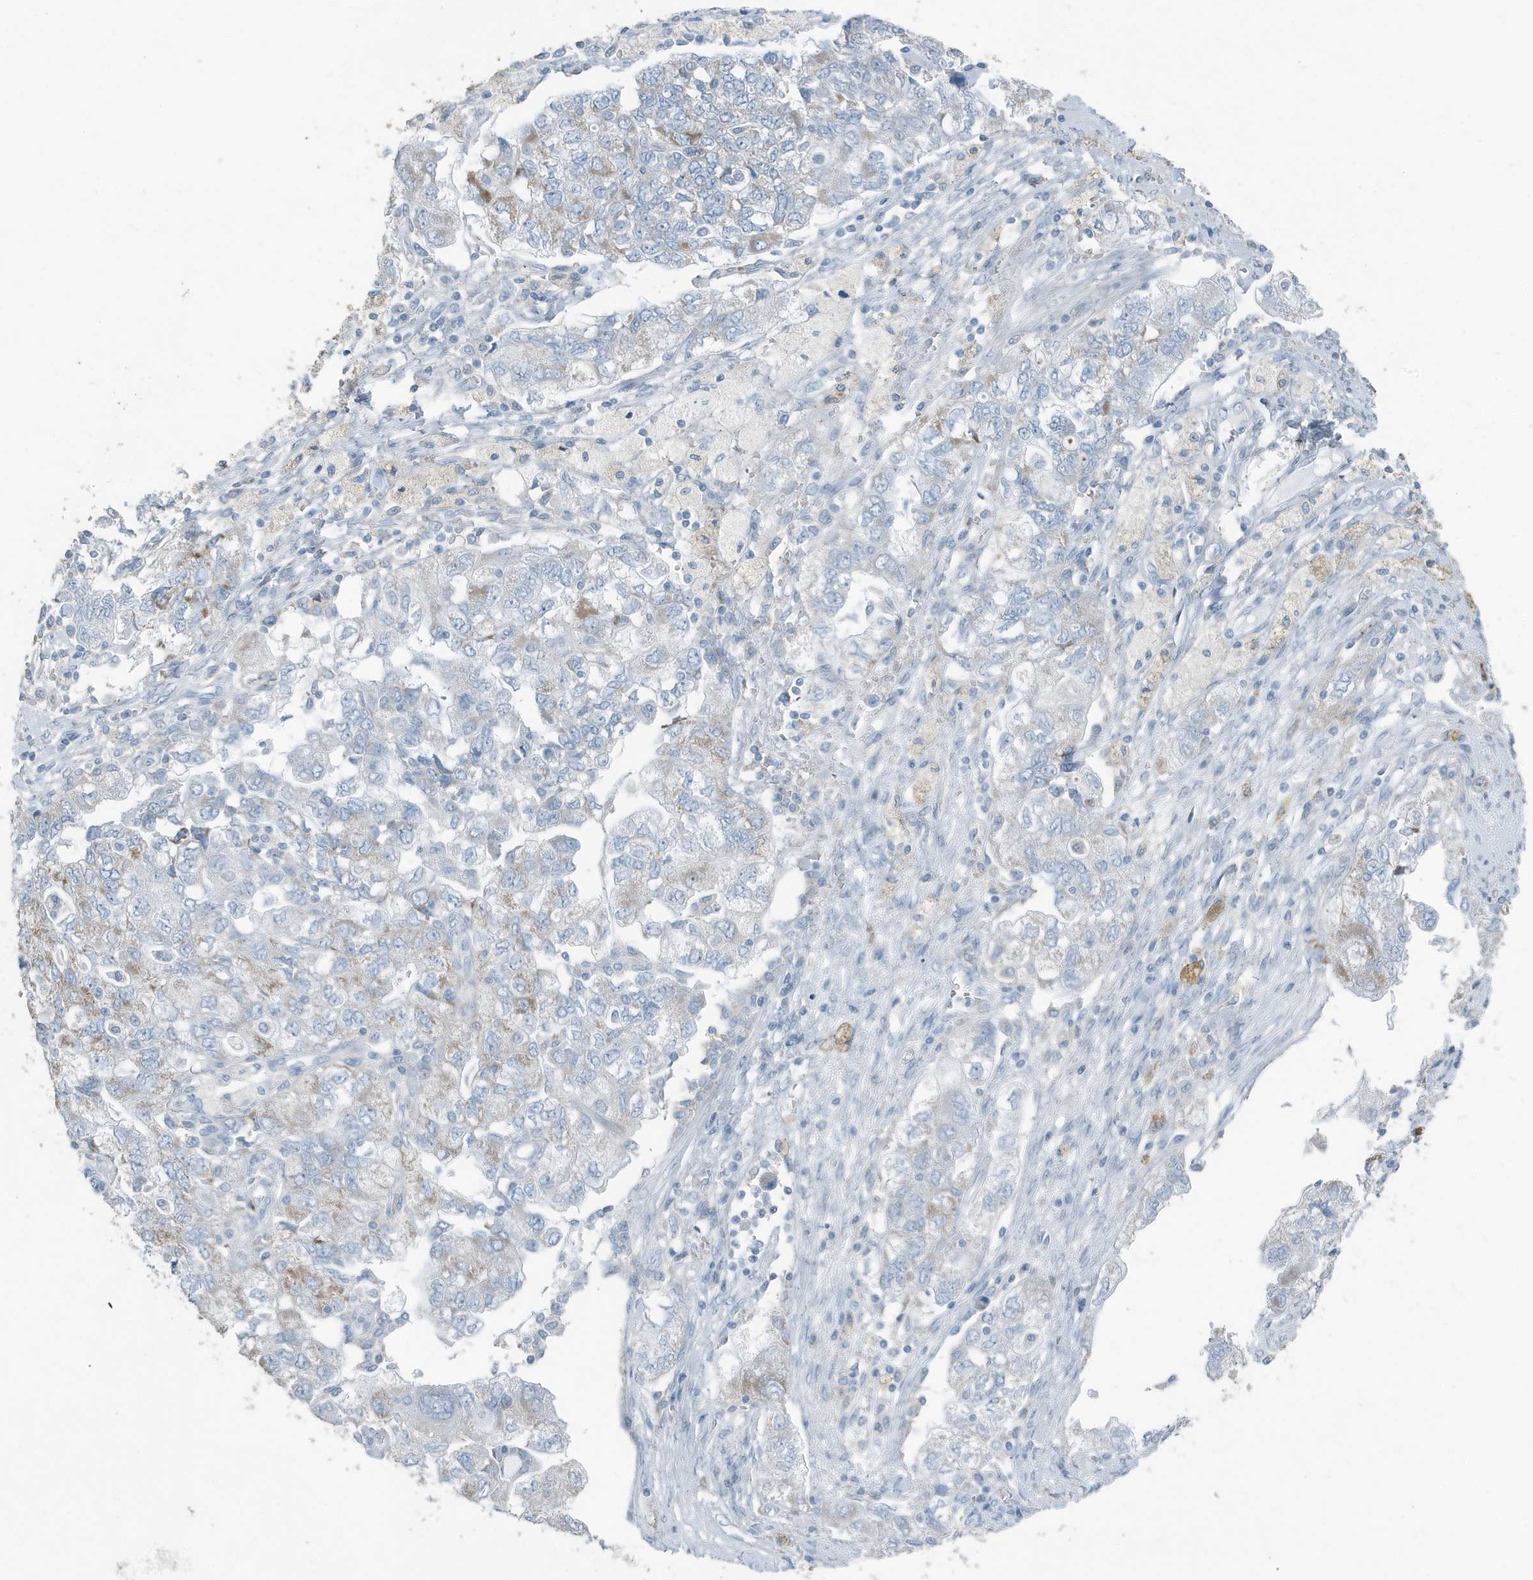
{"staining": {"intensity": "negative", "quantity": "none", "location": "none"}, "tissue": "ovarian cancer", "cell_type": "Tumor cells", "image_type": "cancer", "snomed": [{"axis": "morphology", "description": "Carcinoma, NOS"}, {"axis": "morphology", "description": "Cystadenocarcinoma, serous, NOS"}, {"axis": "topography", "description": "Ovary"}], "caption": "DAB immunohistochemical staining of human ovarian cancer shows no significant expression in tumor cells.", "gene": "FAM162A", "patient": {"sex": "female", "age": 69}}